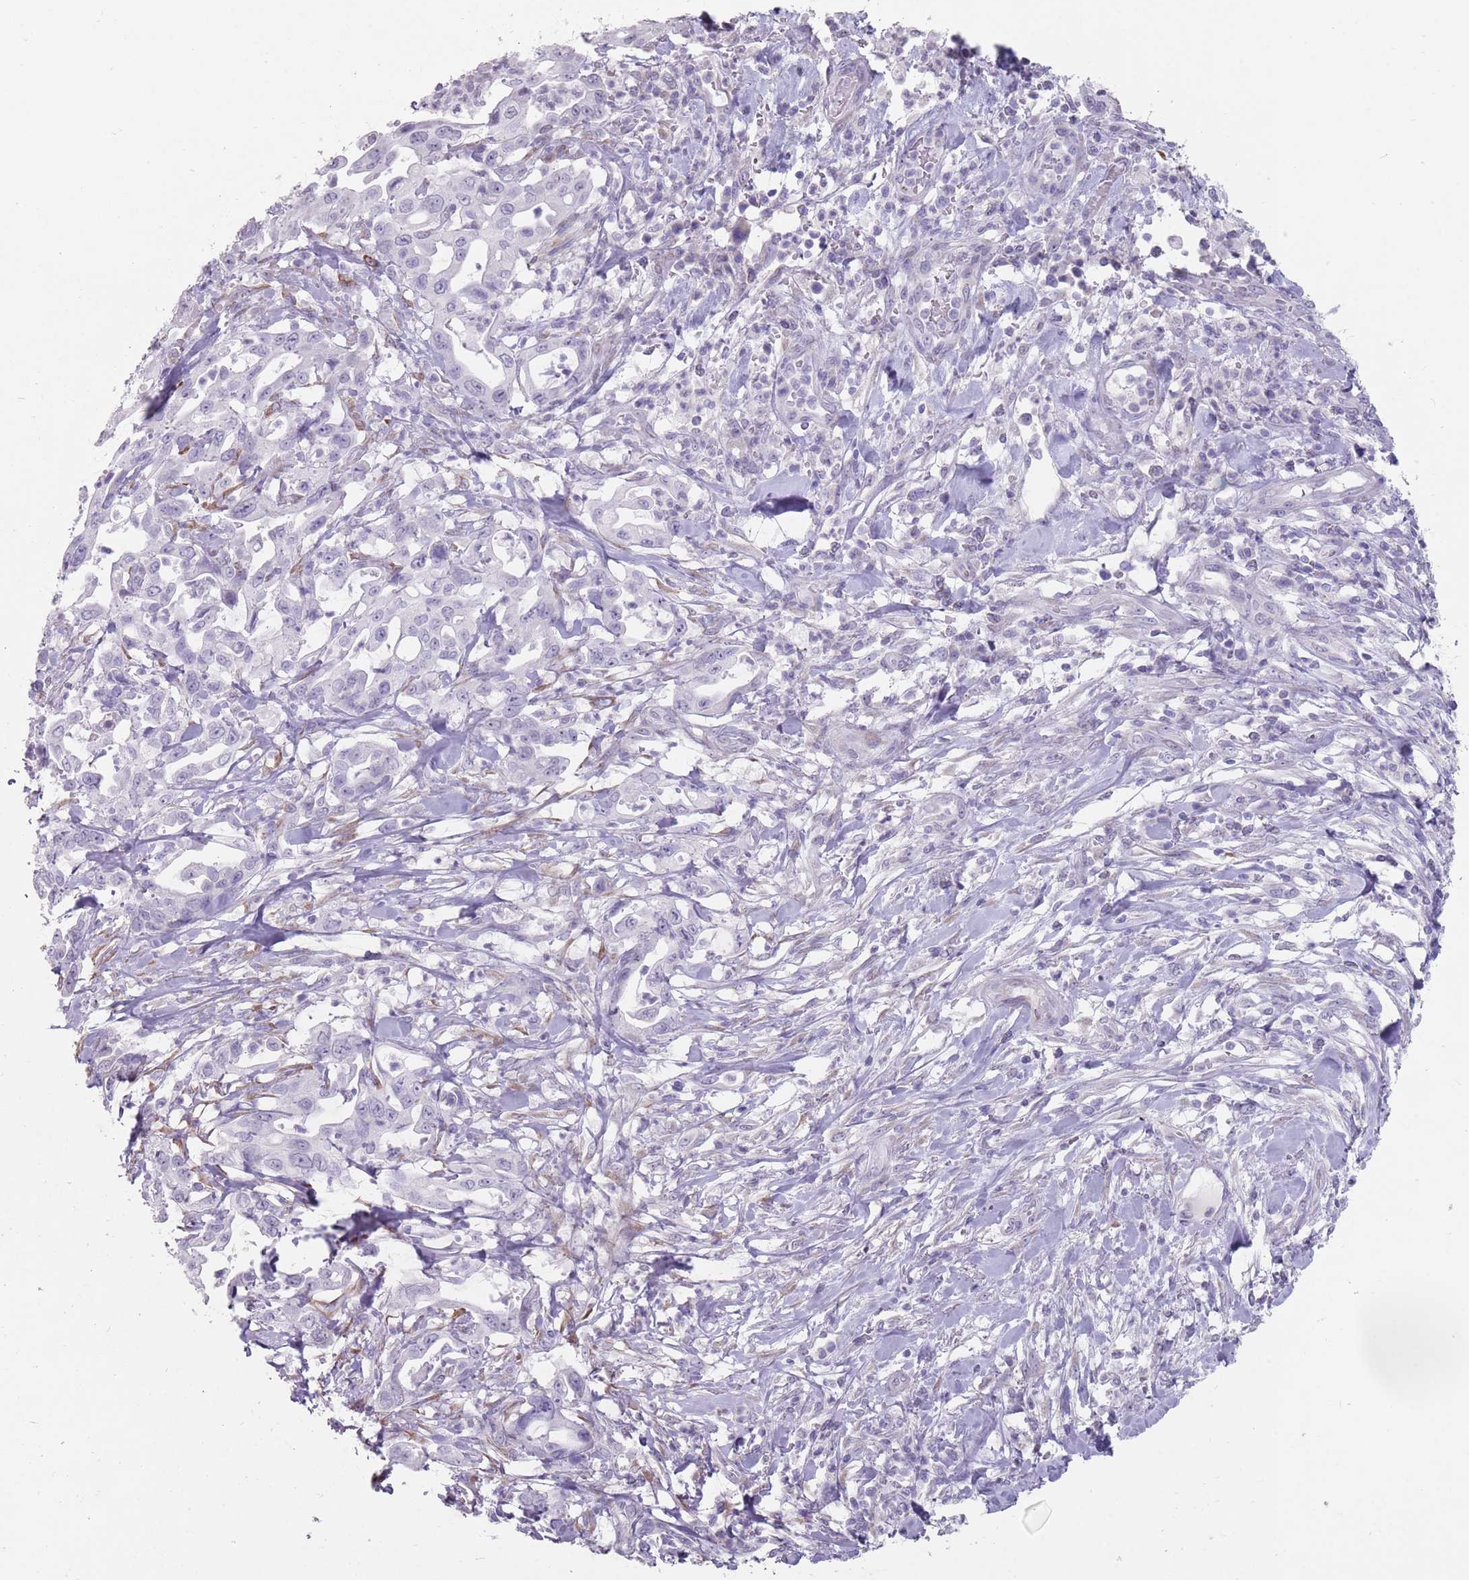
{"staining": {"intensity": "negative", "quantity": "none", "location": "none"}, "tissue": "pancreatic cancer", "cell_type": "Tumor cells", "image_type": "cancer", "snomed": [{"axis": "morphology", "description": "Adenocarcinoma, NOS"}, {"axis": "topography", "description": "Pancreas"}], "caption": "Immunohistochemical staining of pancreatic adenocarcinoma reveals no significant positivity in tumor cells. (Immunohistochemistry, brightfield microscopy, high magnification).", "gene": "DDX4", "patient": {"sex": "female", "age": 61}}